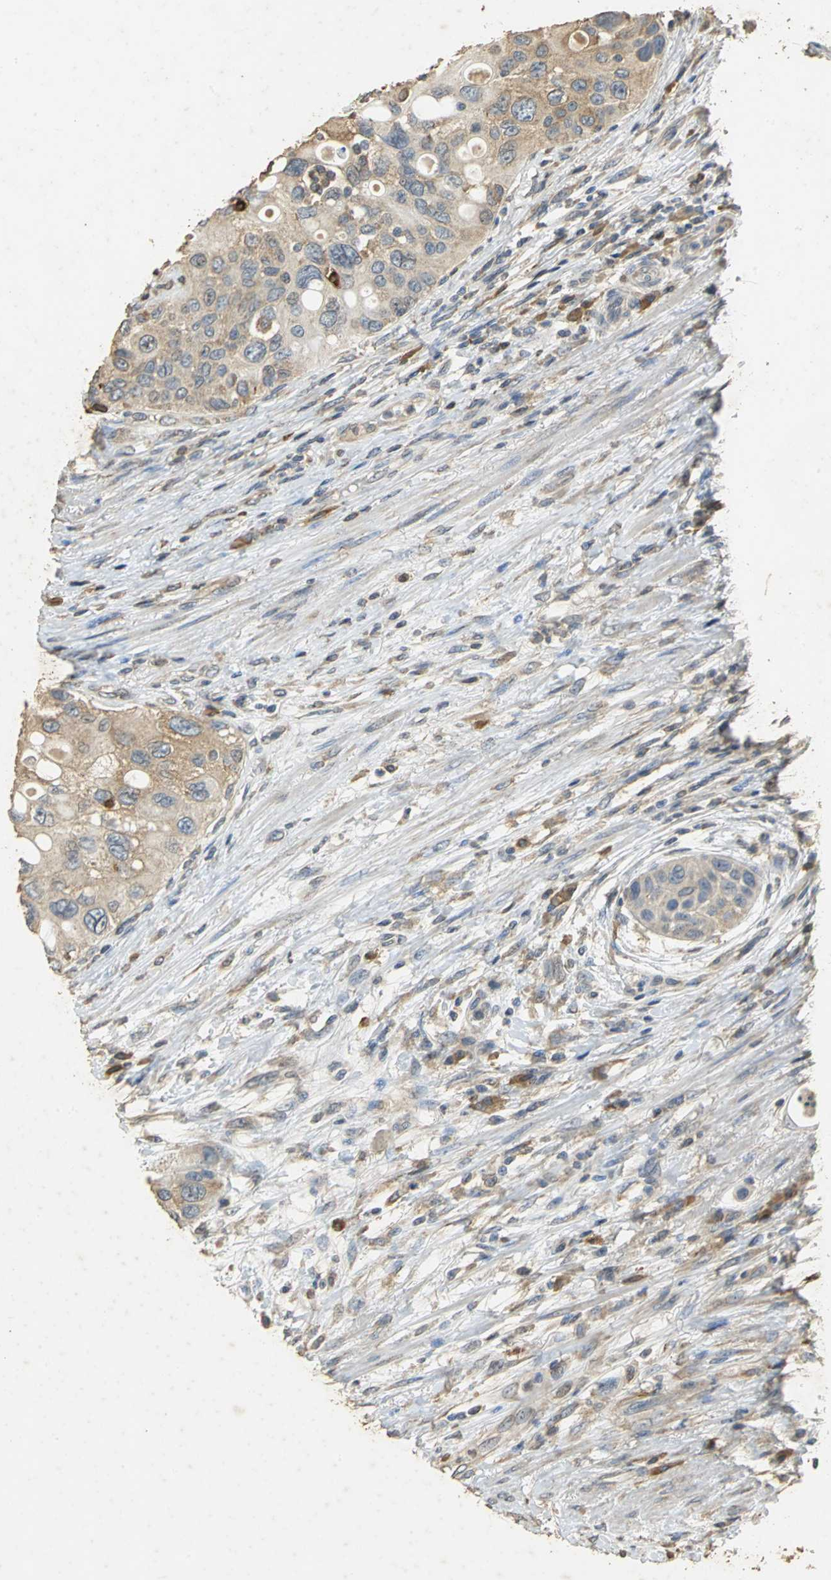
{"staining": {"intensity": "moderate", "quantity": ">75%", "location": "cytoplasmic/membranous"}, "tissue": "urothelial cancer", "cell_type": "Tumor cells", "image_type": "cancer", "snomed": [{"axis": "morphology", "description": "Urothelial carcinoma, High grade"}, {"axis": "topography", "description": "Urinary bladder"}], "caption": "This photomicrograph demonstrates IHC staining of urothelial cancer, with medium moderate cytoplasmic/membranous staining in about >75% of tumor cells.", "gene": "ACSL4", "patient": {"sex": "female", "age": 56}}